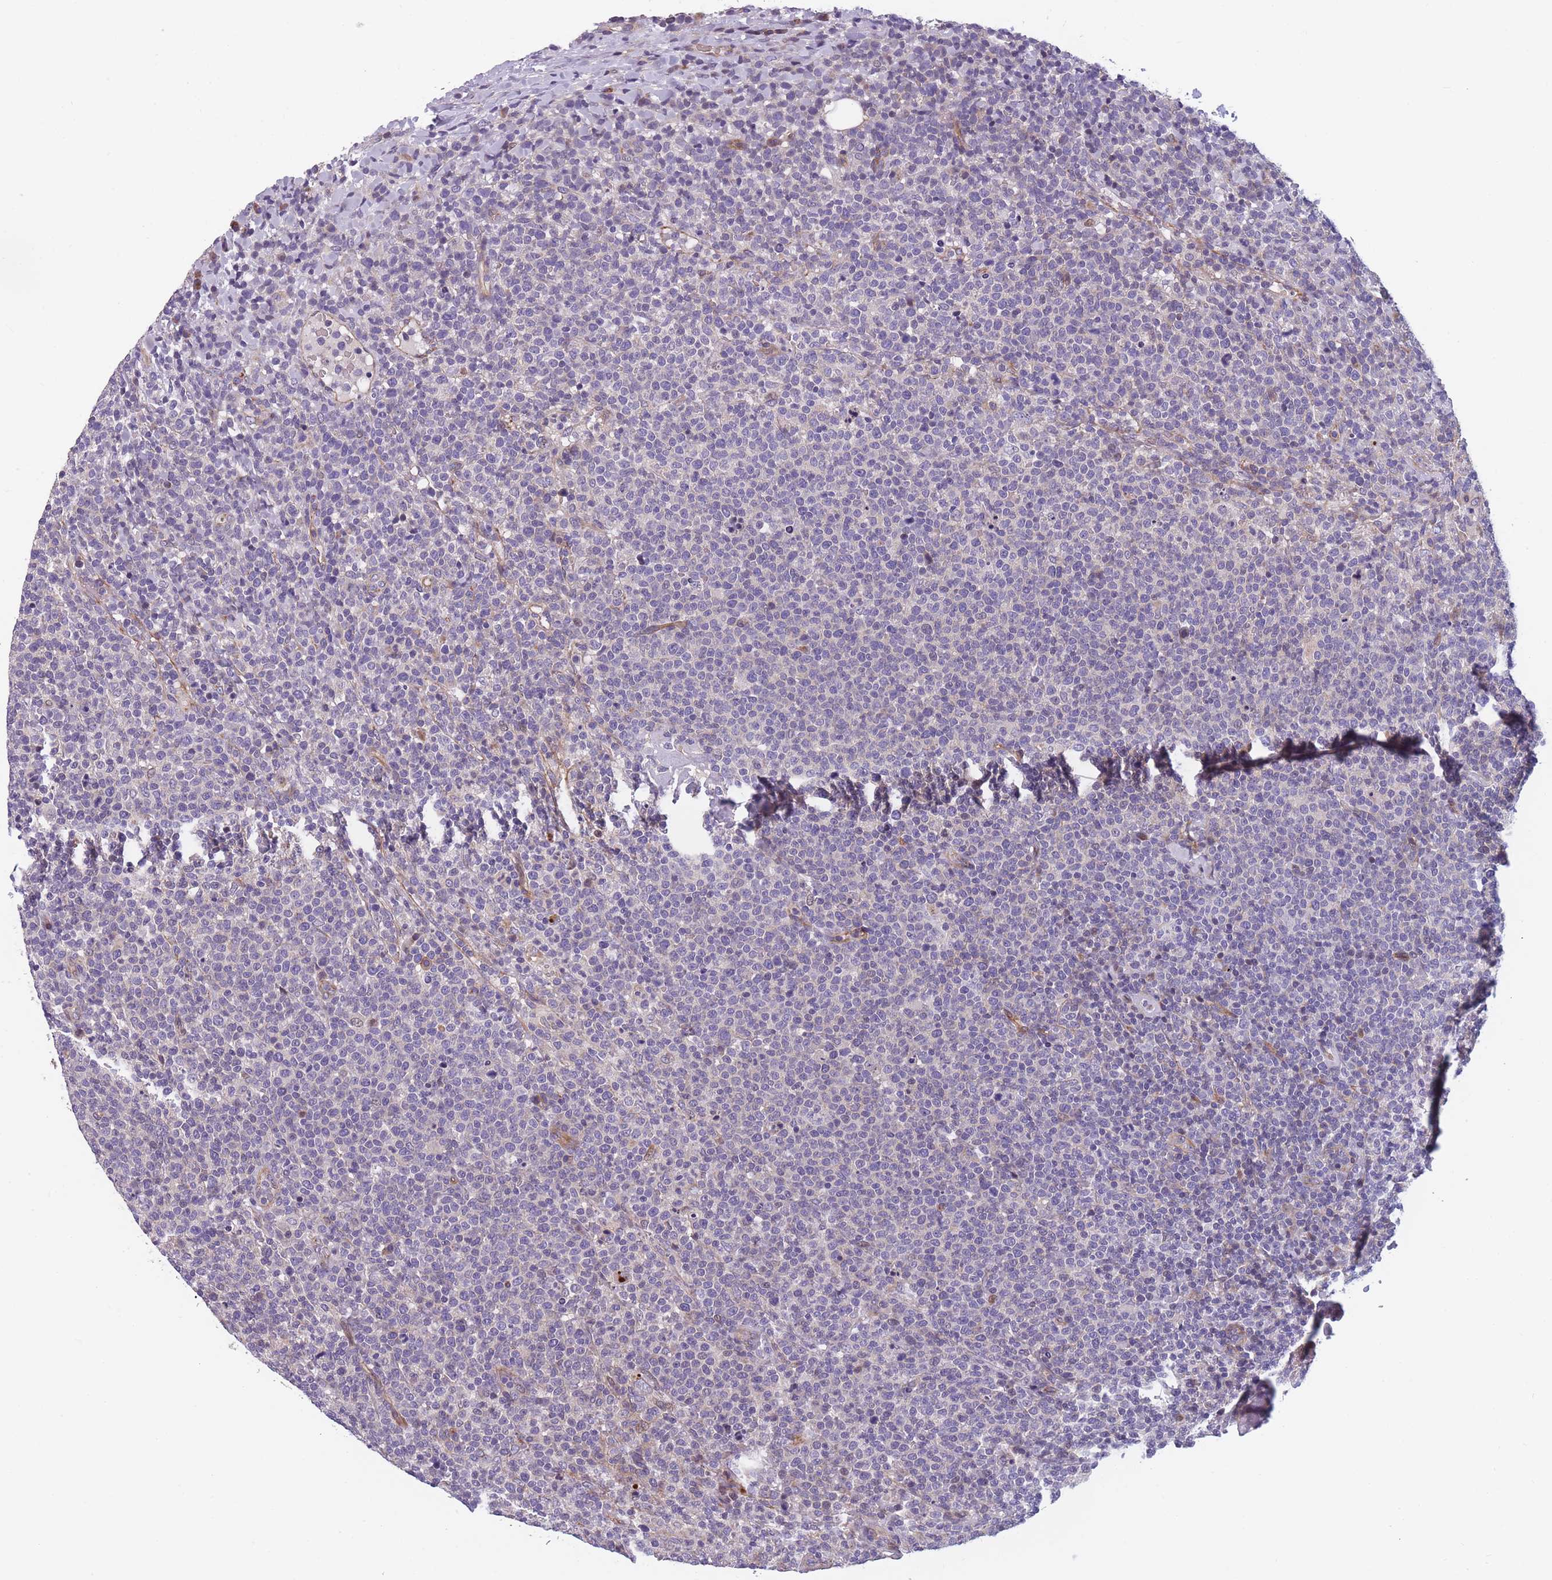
{"staining": {"intensity": "negative", "quantity": "none", "location": "none"}, "tissue": "lymphoma", "cell_type": "Tumor cells", "image_type": "cancer", "snomed": [{"axis": "morphology", "description": "Malignant lymphoma, non-Hodgkin's type, High grade"}, {"axis": "topography", "description": "Lymph node"}], "caption": "This is an IHC histopathology image of human lymphoma. There is no expression in tumor cells.", "gene": "FAM83F", "patient": {"sex": "male", "age": 61}}